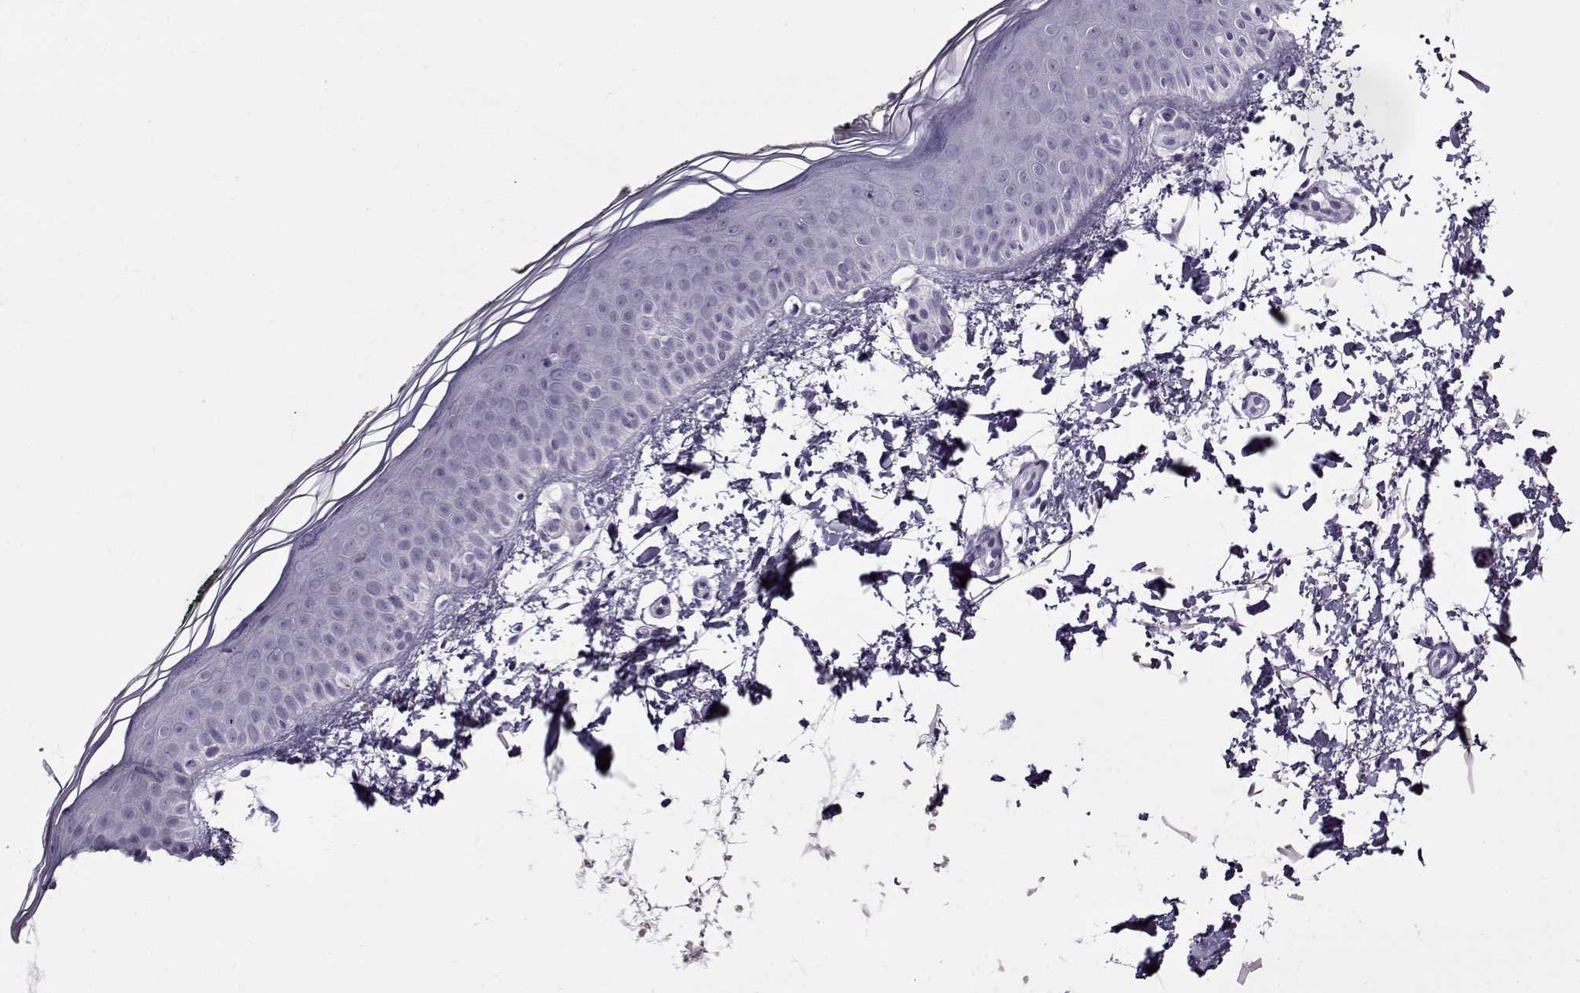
{"staining": {"intensity": "negative", "quantity": "none", "location": "none"}, "tissue": "skin", "cell_type": "Fibroblasts", "image_type": "normal", "snomed": [{"axis": "morphology", "description": "Normal tissue, NOS"}, {"axis": "topography", "description": "Skin"}], "caption": "A micrograph of skin stained for a protein demonstrates no brown staining in fibroblasts.", "gene": "GAGE10", "patient": {"sex": "female", "age": 62}}